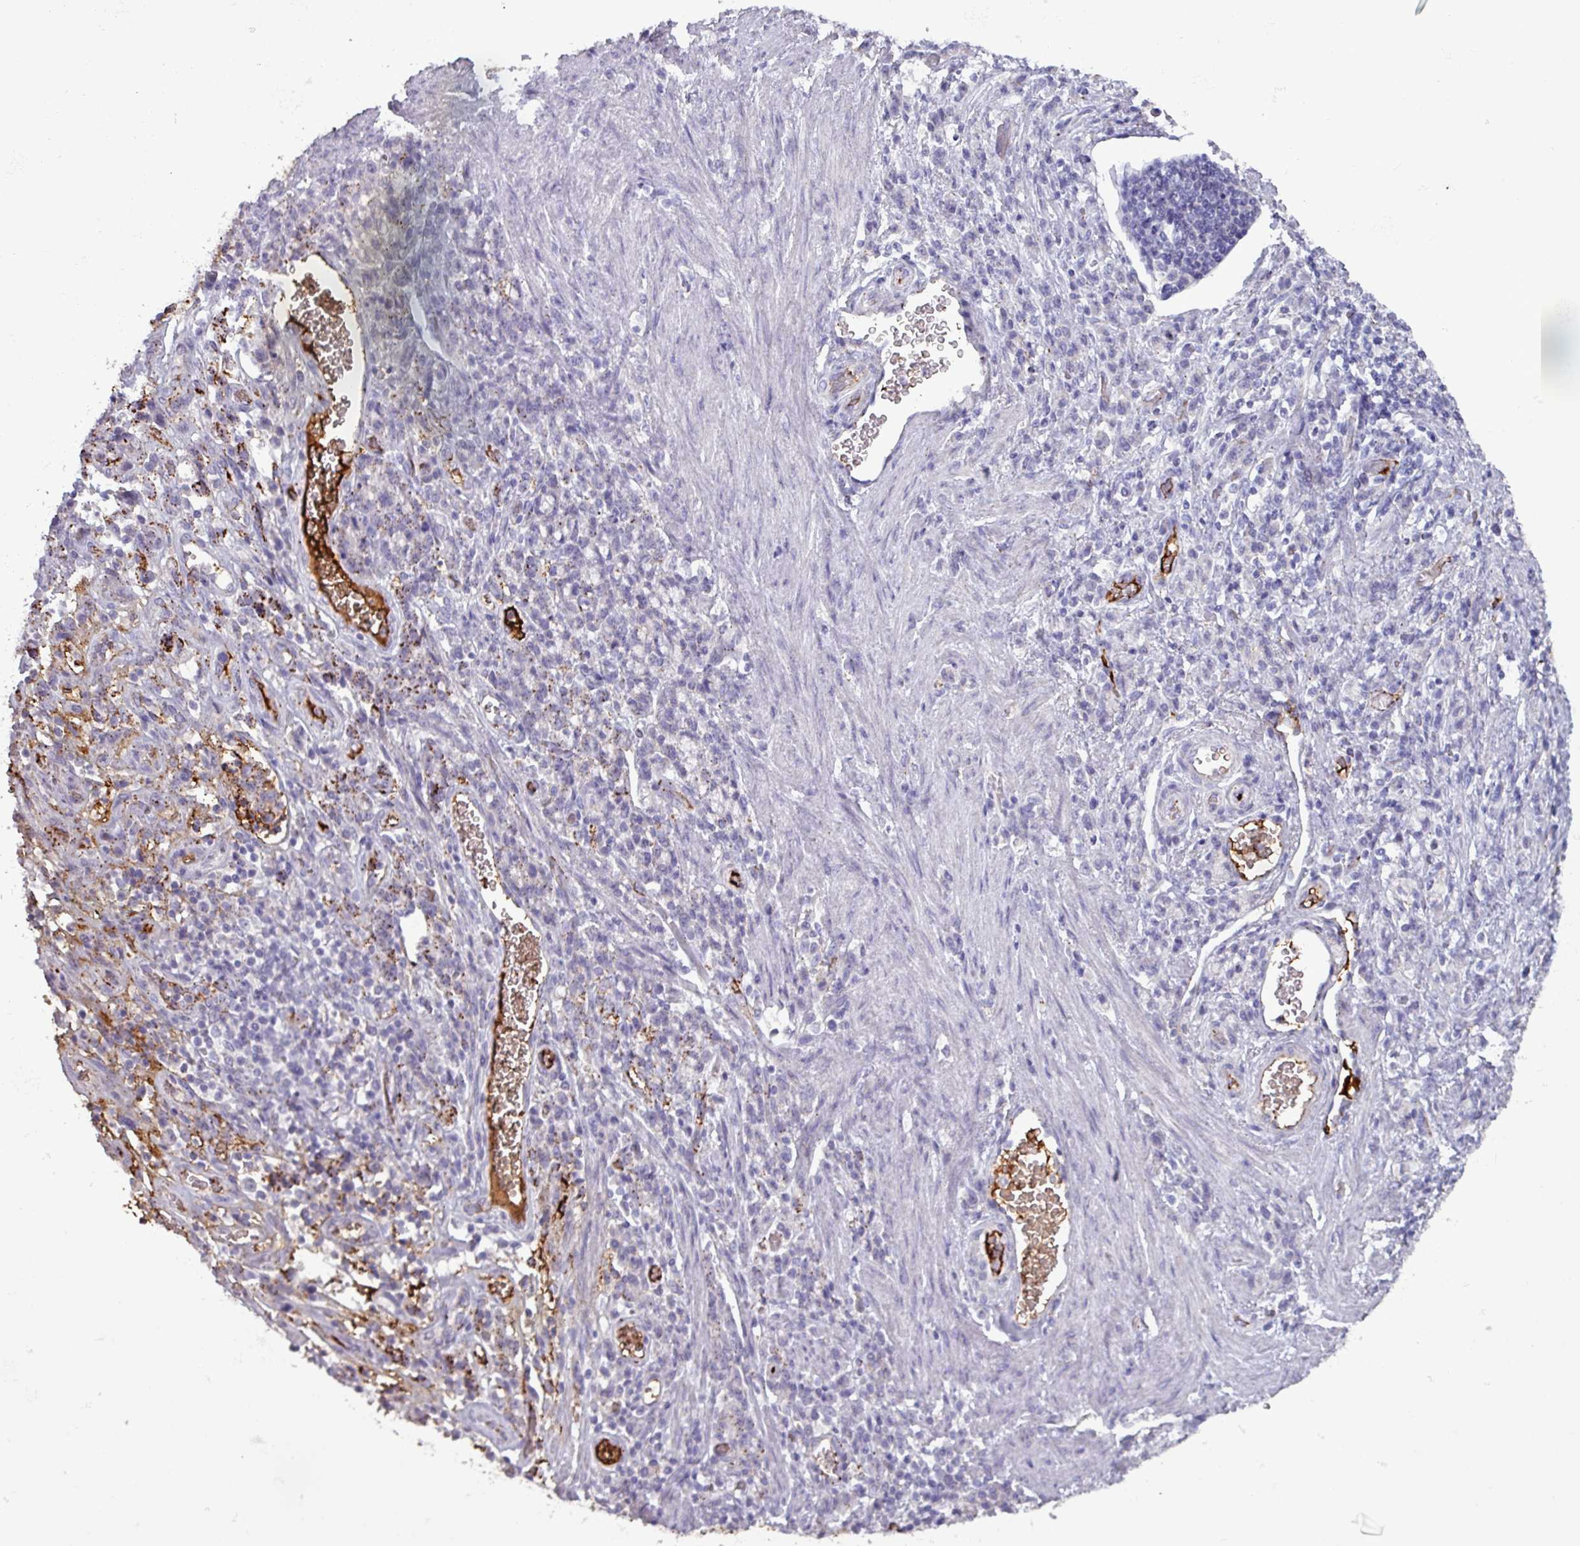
{"staining": {"intensity": "negative", "quantity": "none", "location": "none"}, "tissue": "stomach cancer", "cell_type": "Tumor cells", "image_type": "cancer", "snomed": [{"axis": "morphology", "description": "Adenocarcinoma, NOS"}, {"axis": "topography", "description": "Stomach"}], "caption": "Histopathology image shows no protein positivity in tumor cells of adenocarcinoma (stomach) tissue. (DAB IHC with hematoxylin counter stain).", "gene": "PLIN2", "patient": {"sex": "male", "age": 77}}